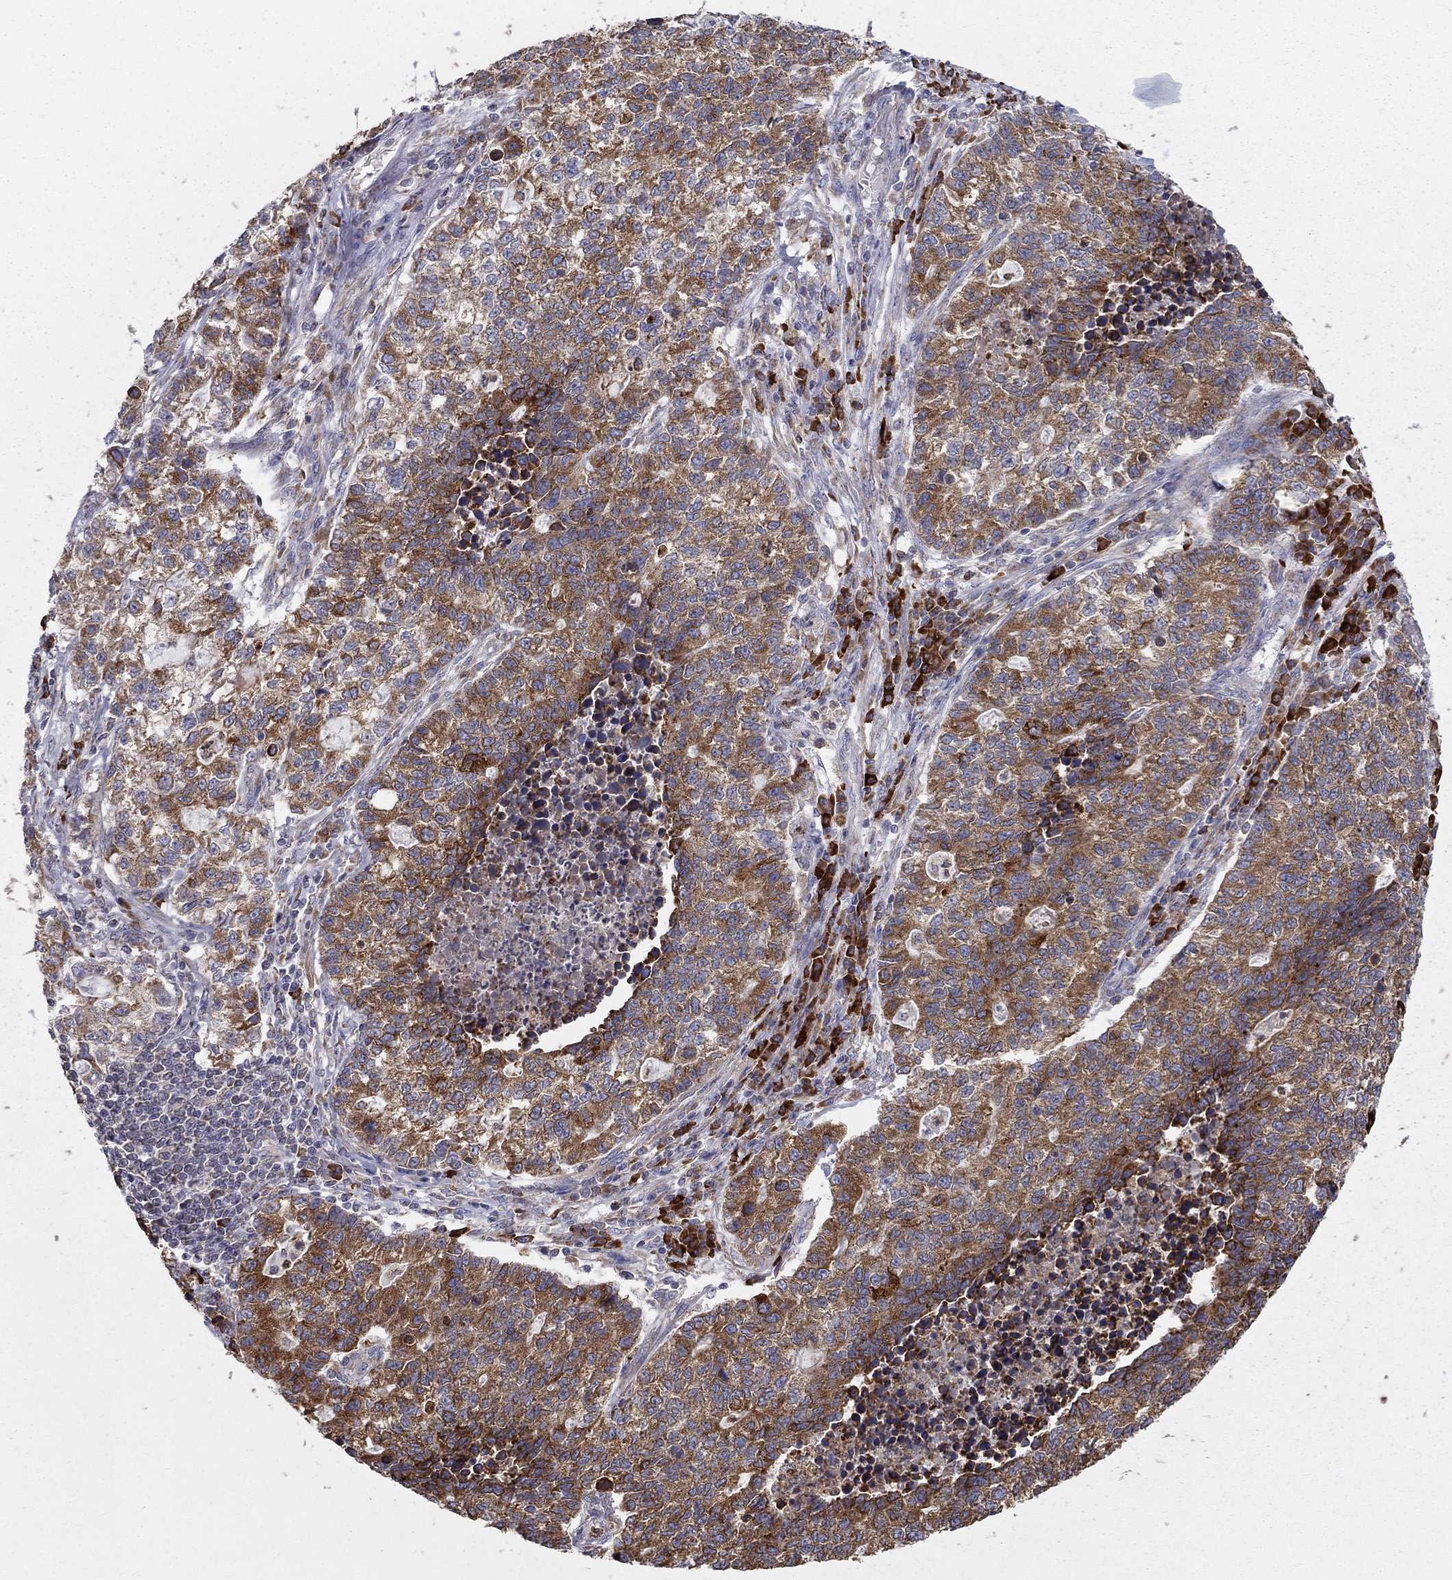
{"staining": {"intensity": "strong", "quantity": "25%-75%", "location": "cytoplasmic/membranous"}, "tissue": "lung cancer", "cell_type": "Tumor cells", "image_type": "cancer", "snomed": [{"axis": "morphology", "description": "Adenocarcinoma, NOS"}, {"axis": "topography", "description": "Lung"}], "caption": "Approximately 25%-75% of tumor cells in lung cancer (adenocarcinoma) show strong cytoplasmic/membranous protein staining as visualized by brown immunohistochemical staining.", "gene": "PRDX4", "patient": {"sex": "male", "age": 57}}